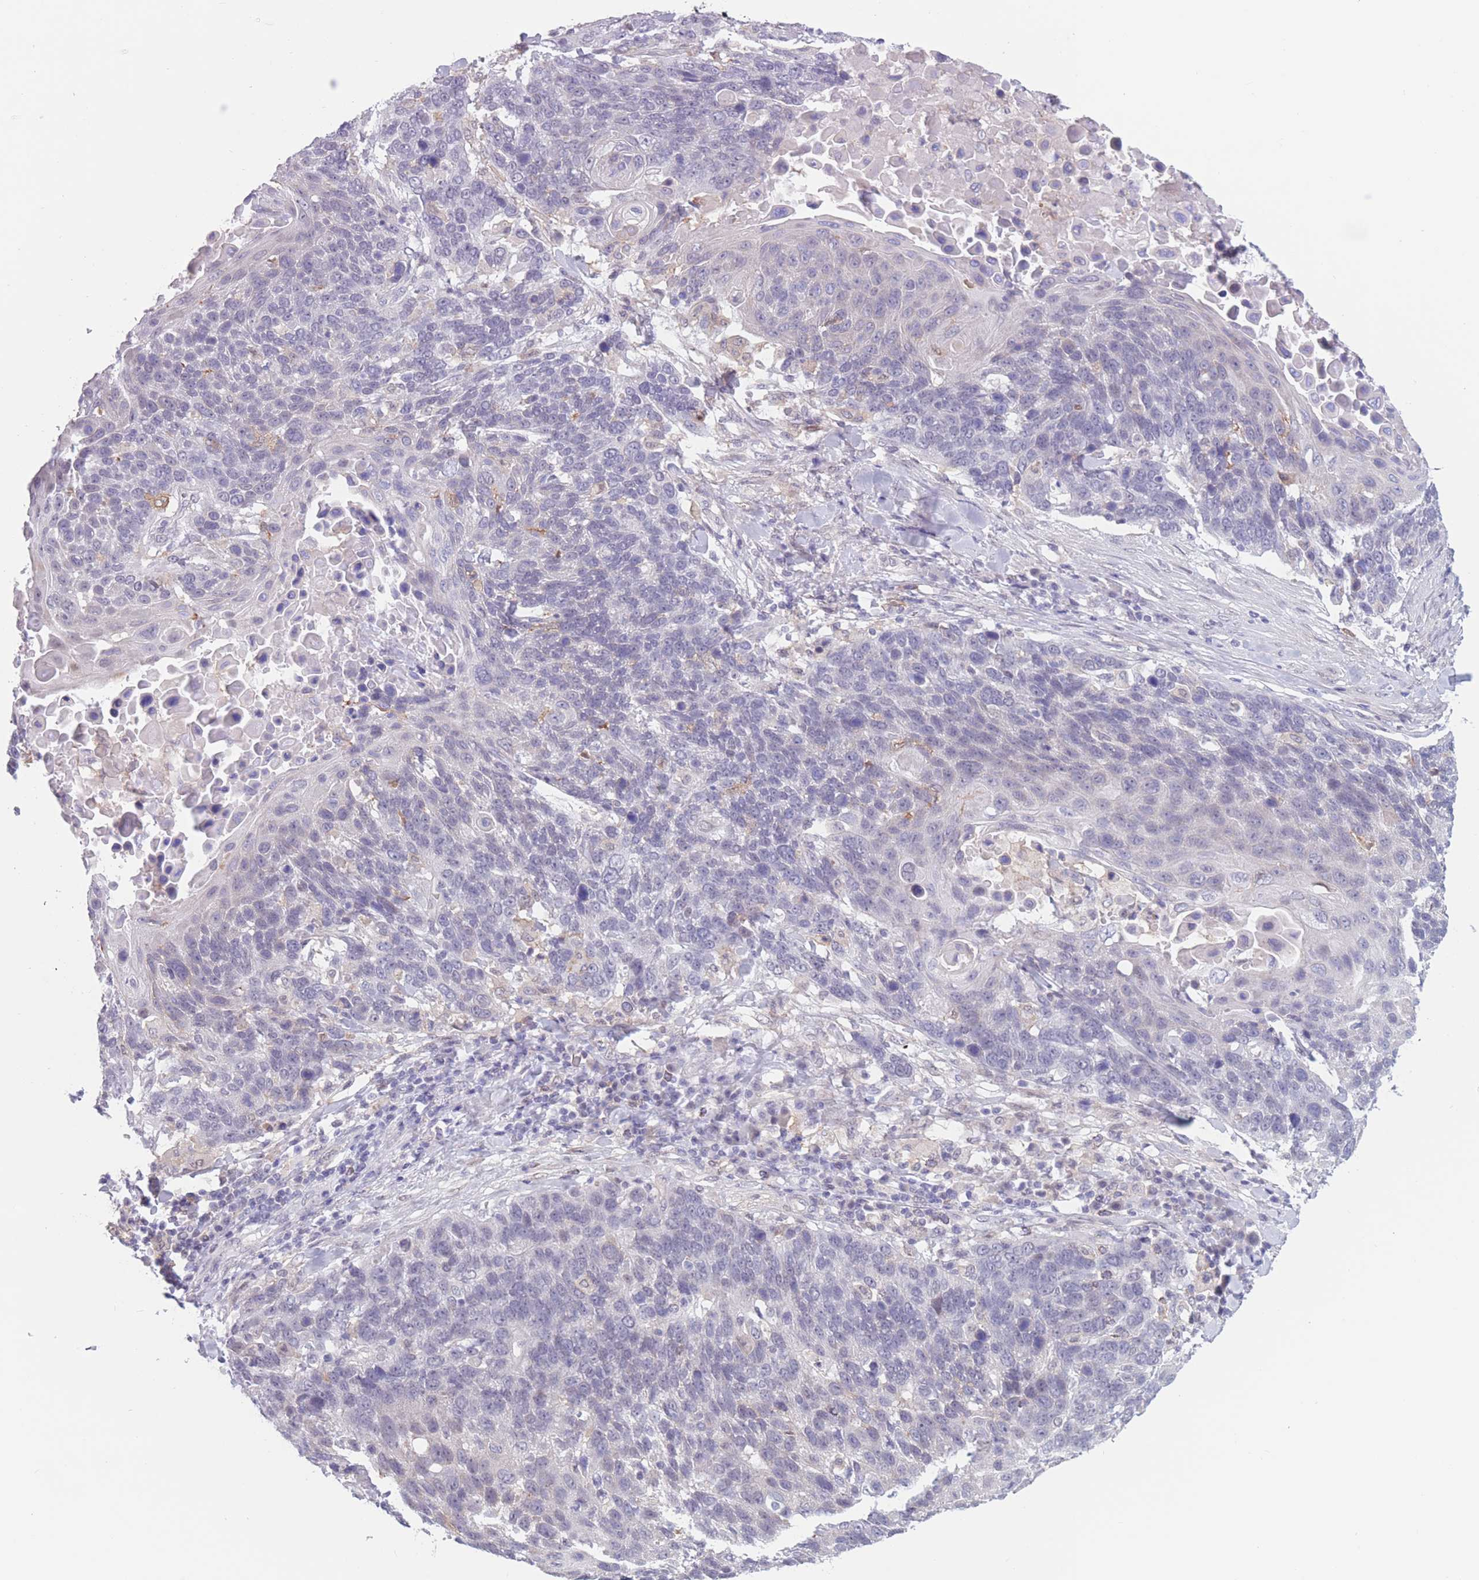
{"staining": {"intensity": "negative", "quantity": "none", "location": "none"}, "tissue": "lung cancer", "cell_type": "Tumor cells", "image_type": "cancer", "snomed": [{"axis": "morphology", "description": "Squamous cell carcinoma, NOS"}, {"axis": "topography", "description": "Lung"}], "caption": "Image shows no significant protein staining in tumor cells of lung cancer (squamous cell carcinoma). (Brightfield microscopy of DAB immunohistochemistry (IHC) at high magnification).", "gene": "PODXL", "patient": {"sex": "male", "age": 66}}